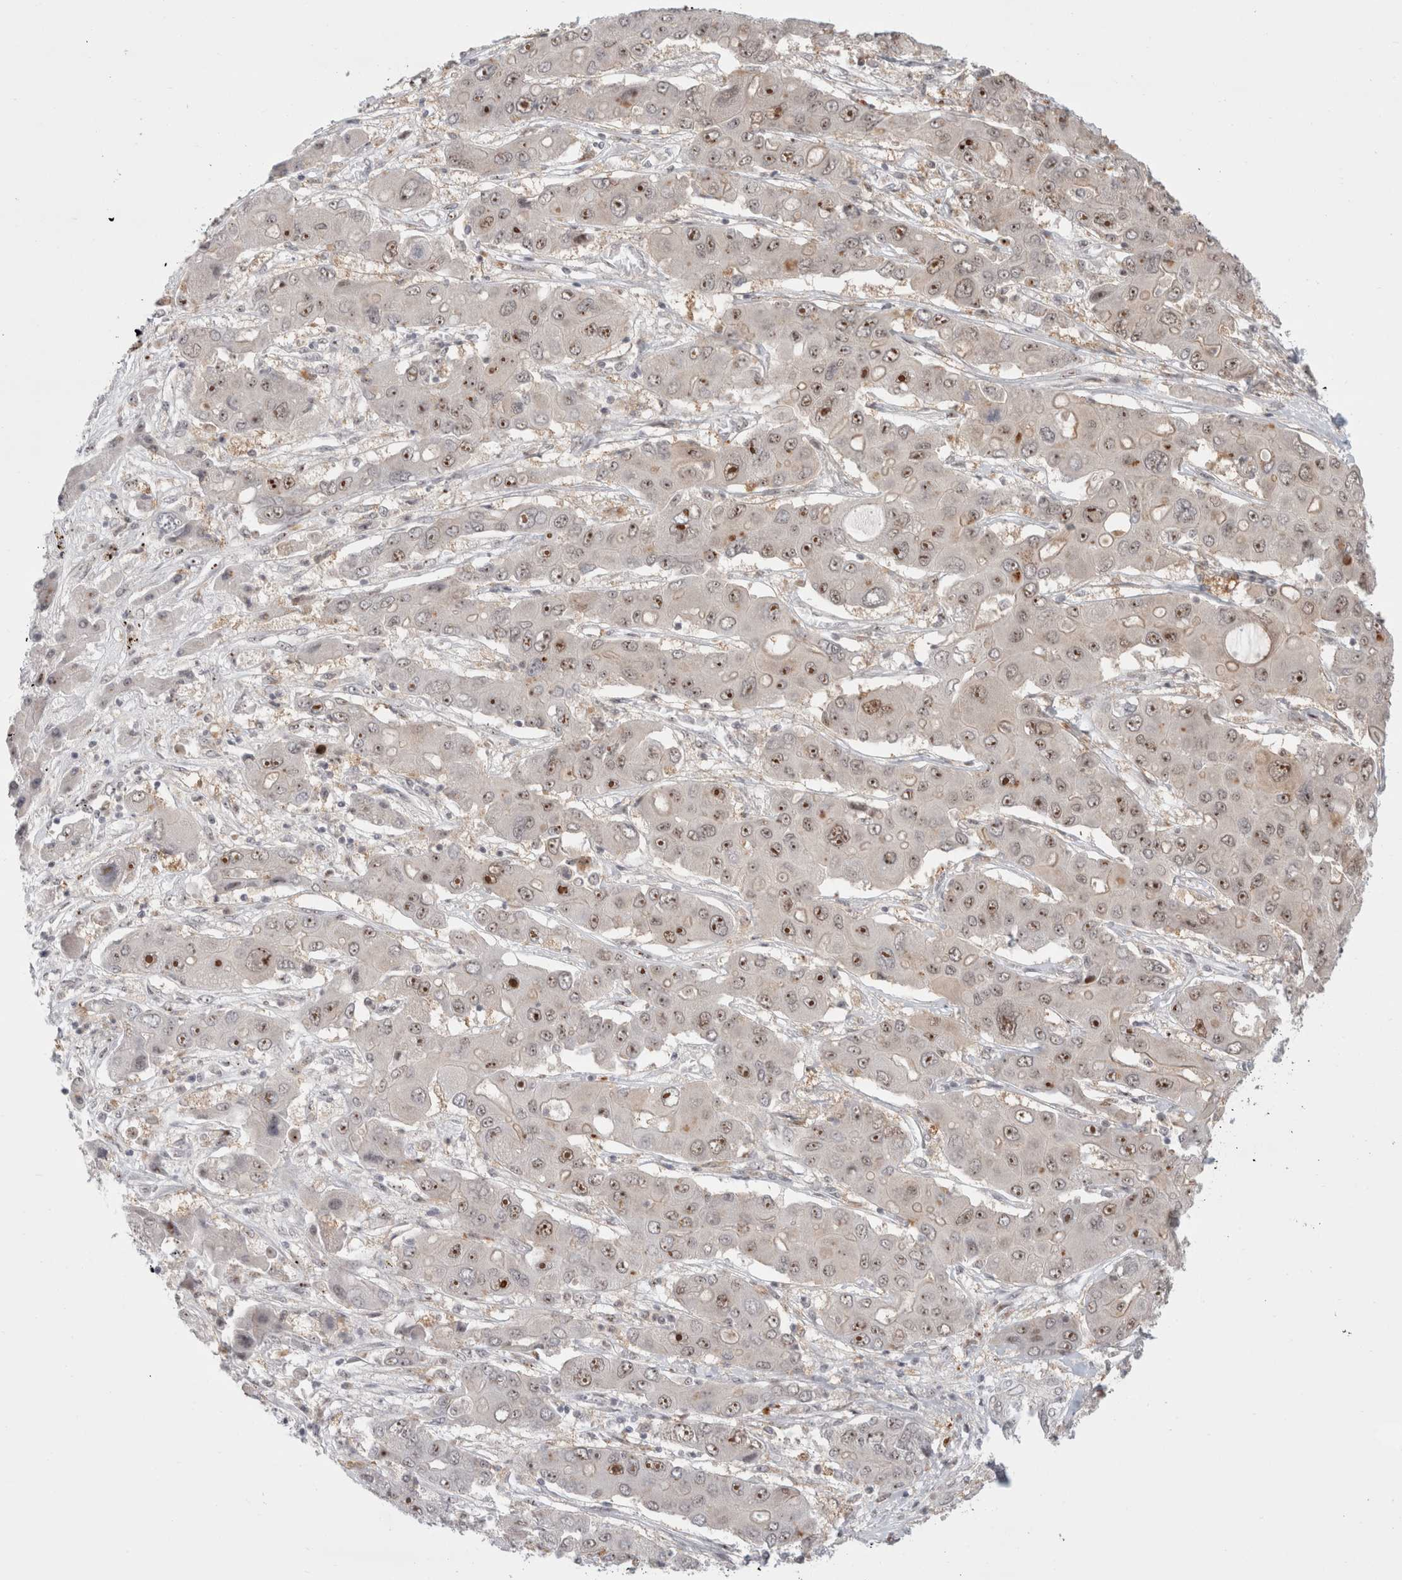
{"staining": {"intensity": "moderate", "quantity": ">75%", "location": "nuclear"}, "tissue": "liver cancer", "cell_type": "Tumor cells", "image_type": "cancer", "snomed": [{"axis": "morphology", "description": "Cholangiocarcinoma"}, {"axis": "topography", "description": "Liver"}], "caption": "Protein staining of liver cancer tissue shows moderate nuclear positivity in about >75% of tumor cells.", "gene": "SENP6", "patient": {"sex": "male", "age": 67}}